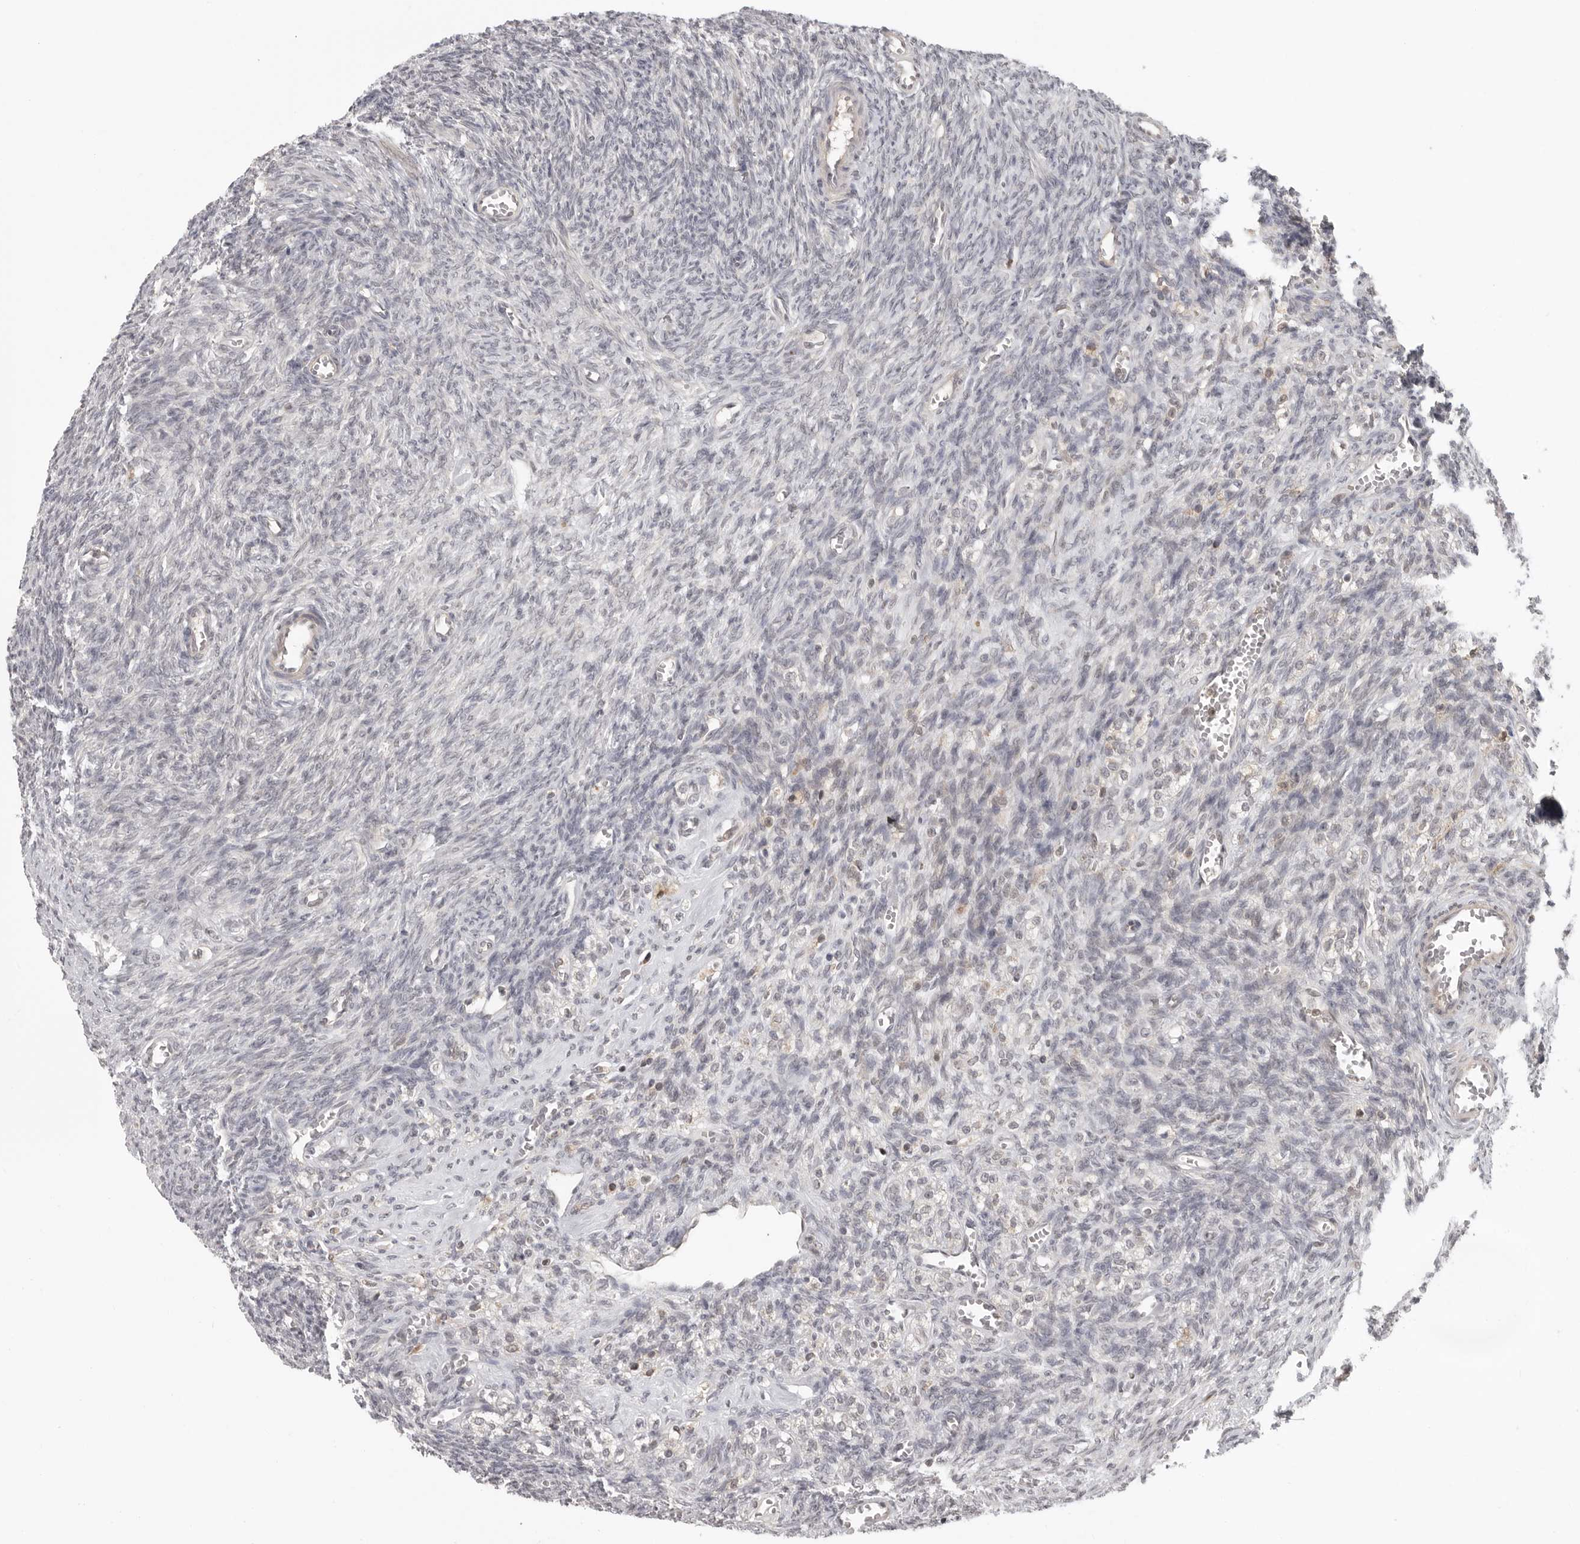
{"staining": {"intensity": "negative", "quantity": "none", "location": "none"}, "tissue": "ovary", "cell_type": "Ovarian stroma cells", "image_type": "normal", "snomed": [{"axis": "morphology", "description": "Normal tissue, NOS"}, {"axis": "topography", "description": "Ovary"}], "caption": "The photomicrograph shows no significant positivity in ovarian stroma cells of ovary. (DAB immunohistochemistry, high magnification).", "gene": "PRRC2A", "patient": {"sex": "female", "age": 27}}